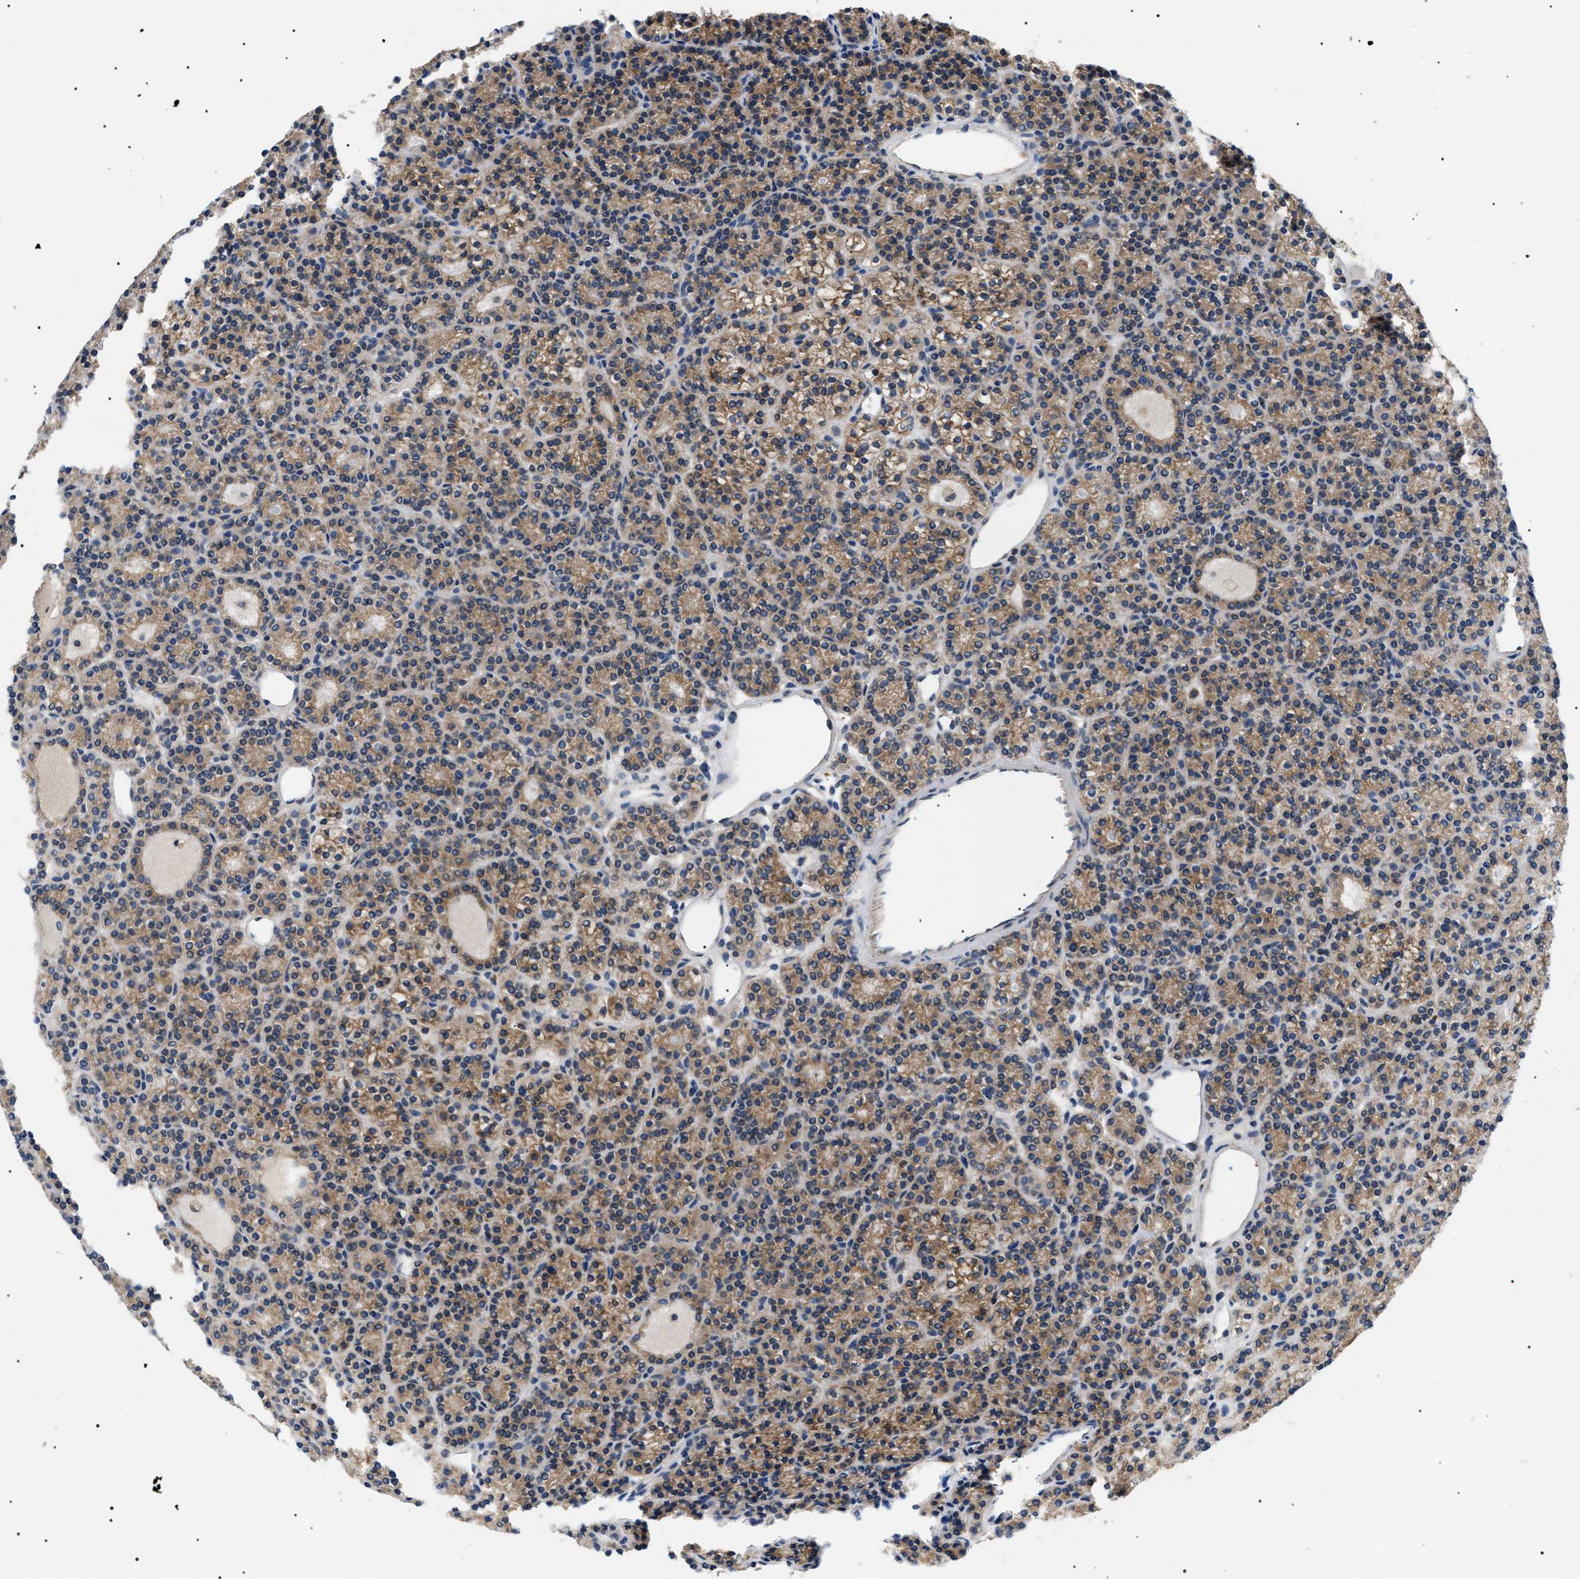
{"staining": {"intensity": "moderate", "quantity": ">75%", "location": "cytoplasmic/membranous"}, "tissue": "parathyroid gland", "cell_type": "Glandular cells", "image_type": "normal", "snomed": [{"axis": "morphology", "description": "Normal tissue, NOS"}, {"axis": "morphology", "description": "Adenoma, NOS"}, {"axis": "topography", "description": "Parathyroid gland"}], "caption": "The immunohistochemical stain labels moderate cytoplasmic/membranous positivity in glandular cells of unremarkable parathyroid gland. Using DAB (3,3'-diaminobenzidine) (brown) and hematoxylin (blue) stains, captured at high magnification using brightfield microscopy.", "gene": "DERL1", "patient": {"sex": "female", "age": 64}}